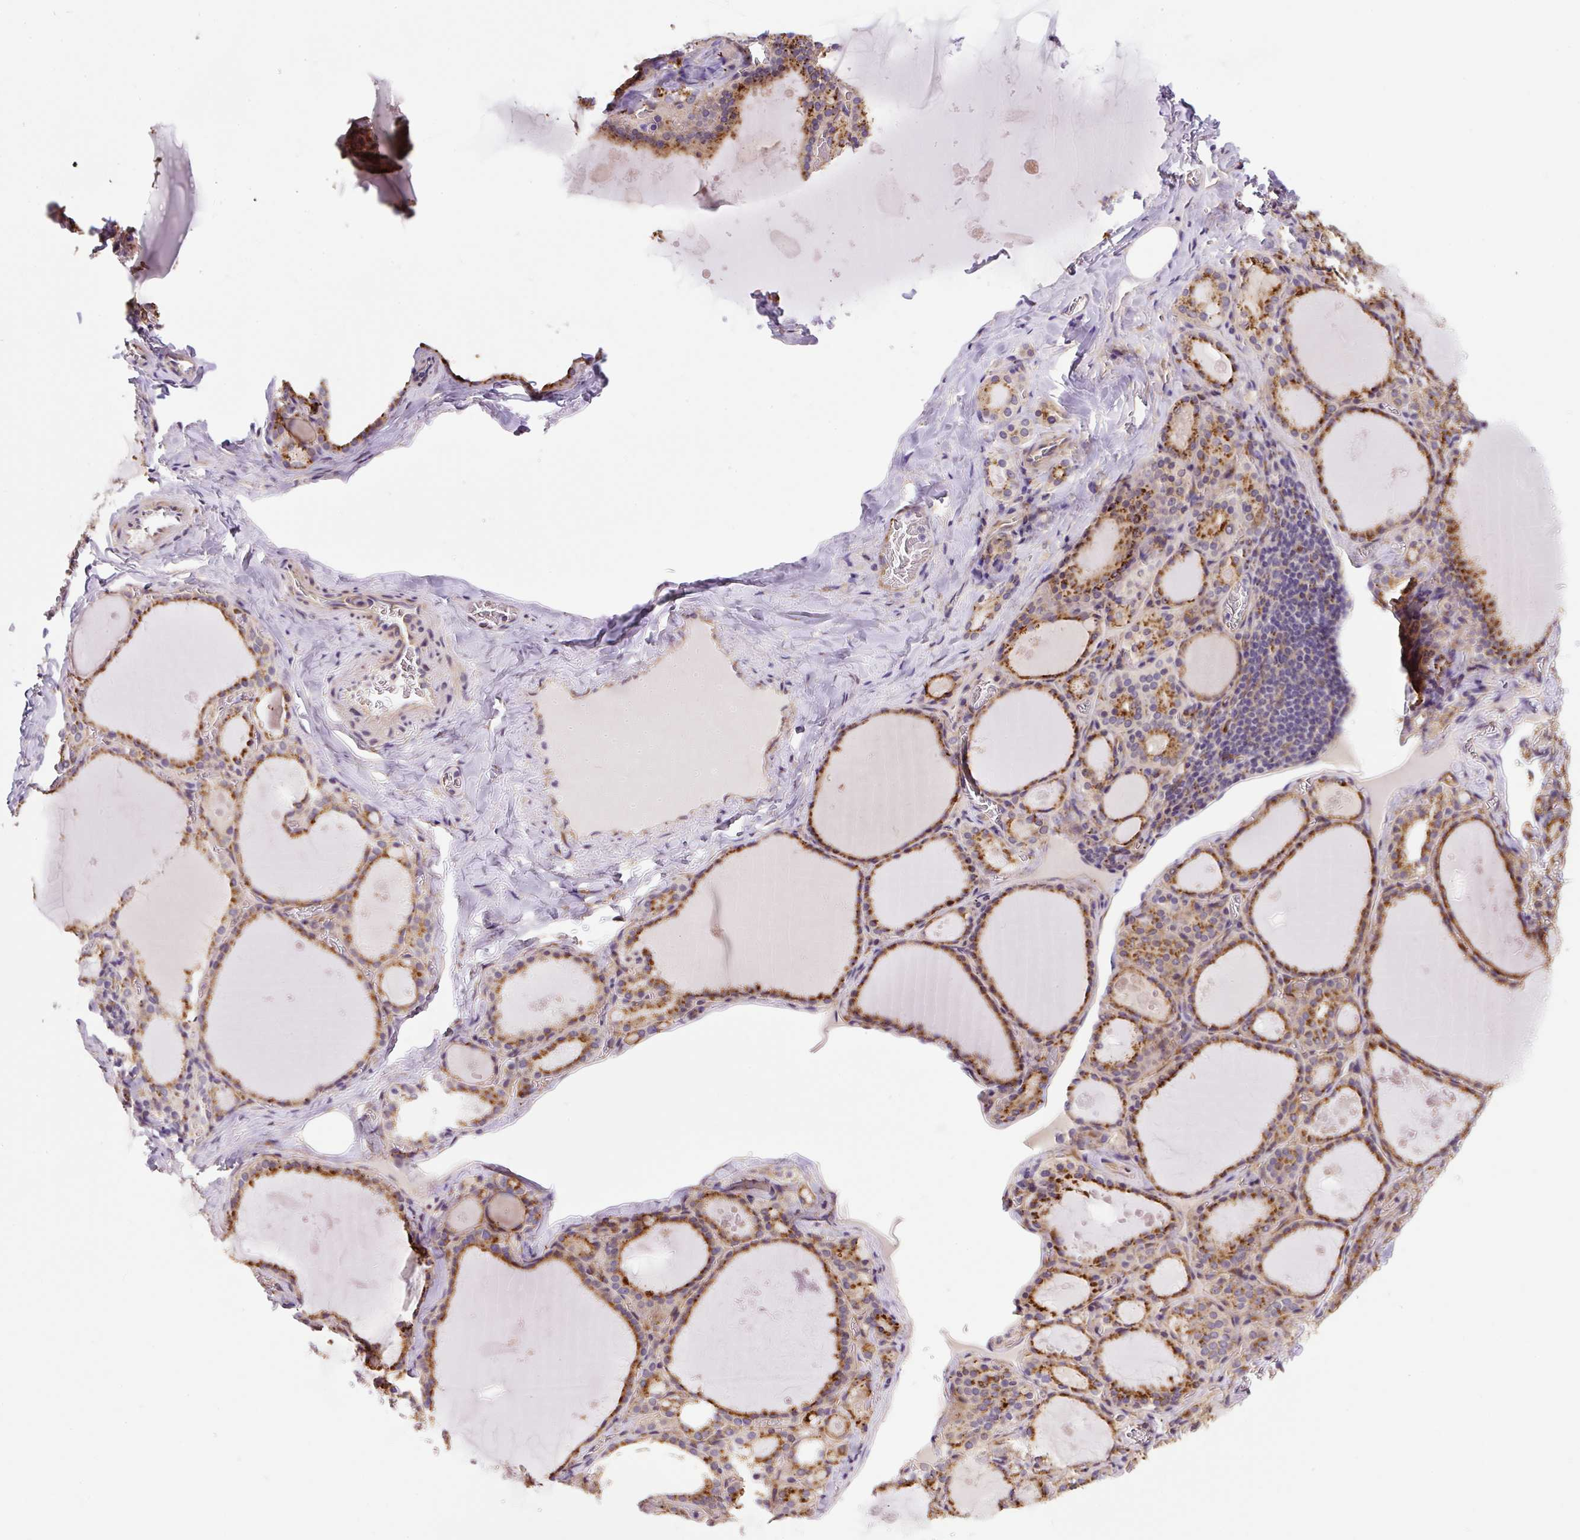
{"staining": {"intensity": "moderate", "quantity": ">75%", "location": "cytoplasmic/membranous"}, "tissue": "thyroid gland", "cell_type": "Glandular cells", "image_type": "normal", "snomed": [{"axis": "morphology", "description": "Normal tissue, NOS"}, {"axis": "topography", "description": "Thyroid gland"}], "caption": "Normal thyroid gland shows moderate cytoplasmic/membranous positivity in approximately >75% of glandular cells, visualized by immunohistochemistry.", "gene": "RNF170", "patient": {"sex": "male", "age": 56}}